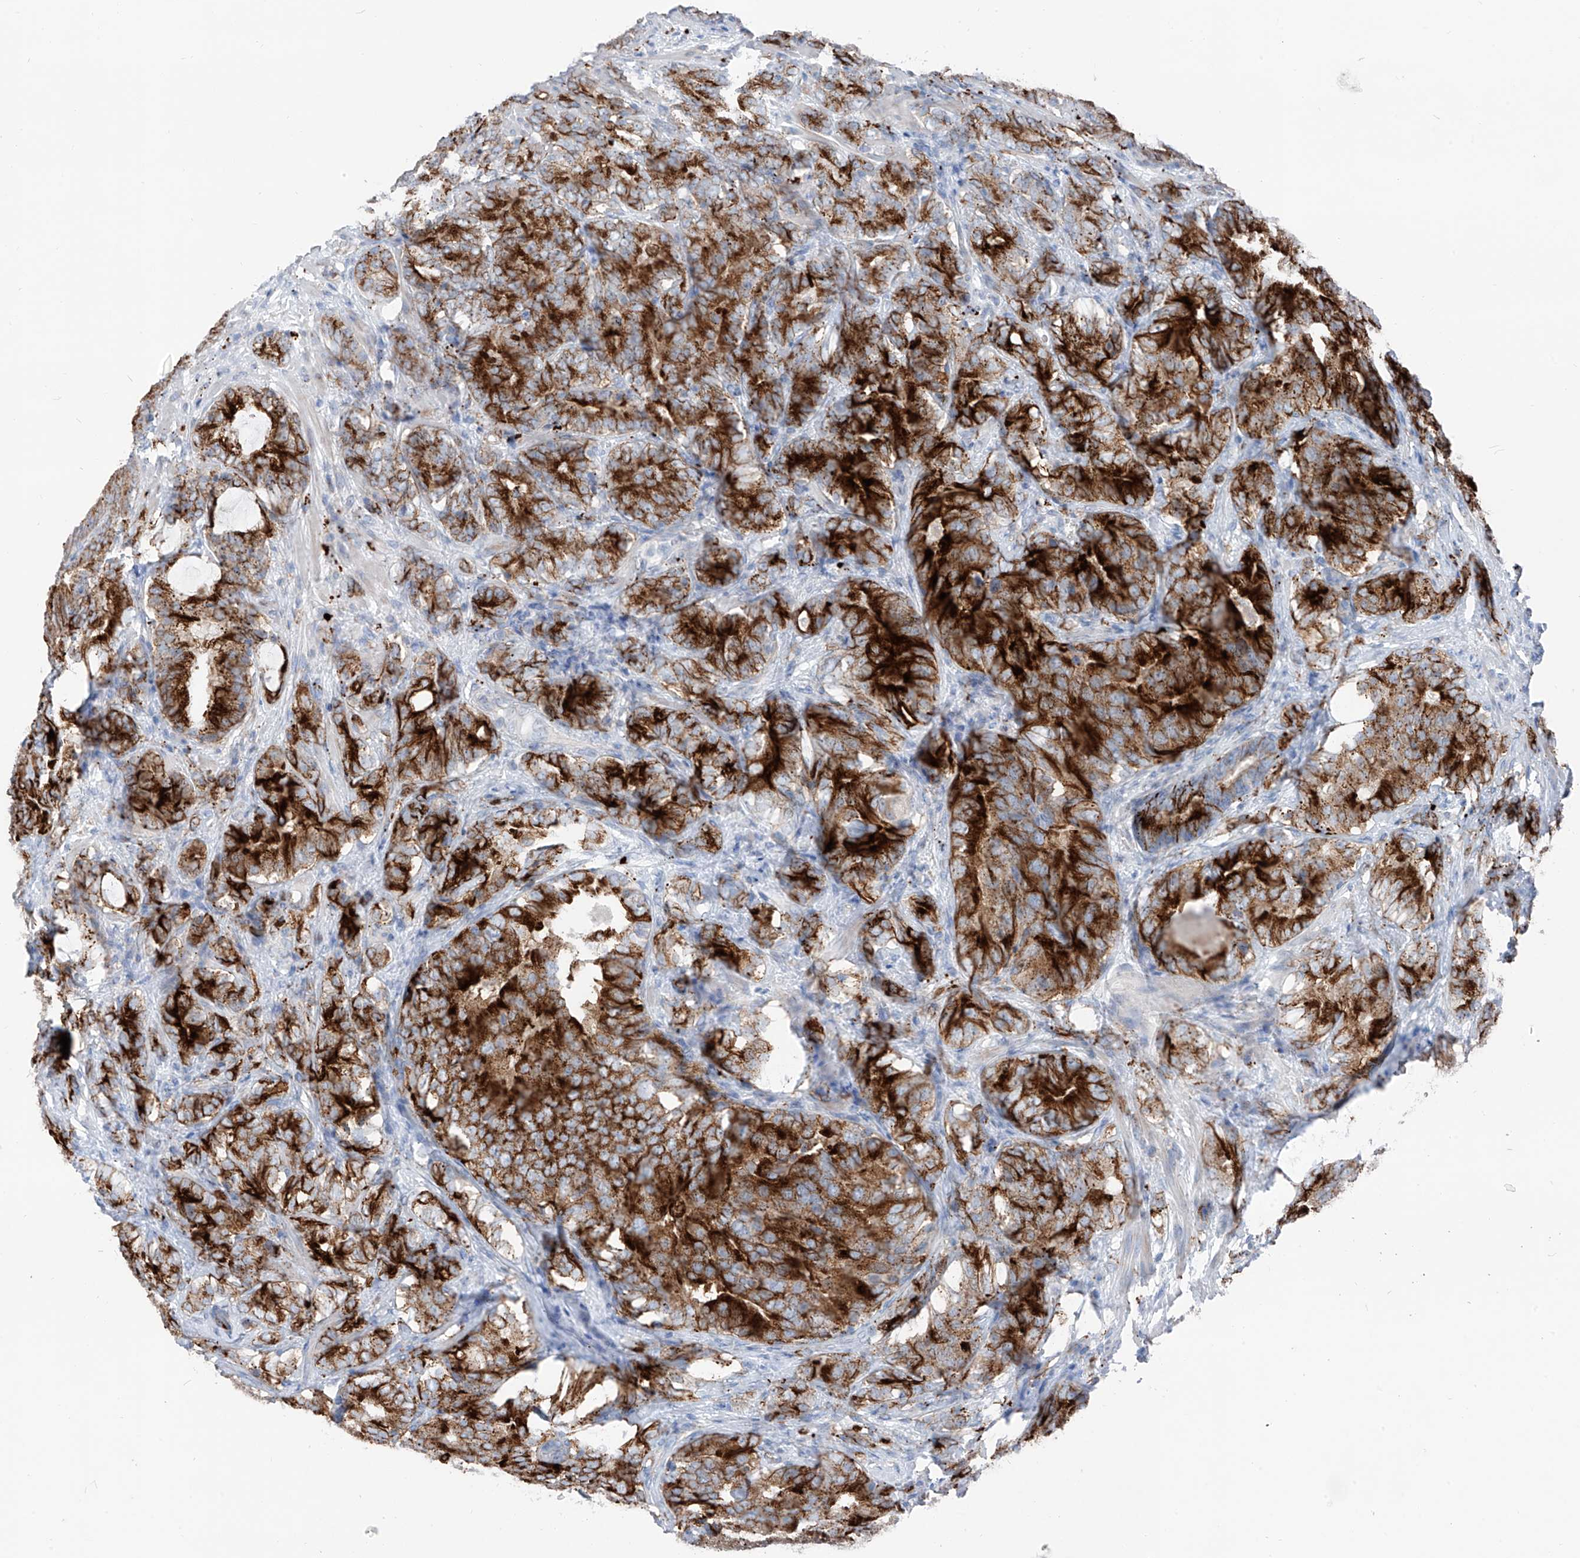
{"staining": {"intensity": "strong", "quantity": ">75%", "location": "cytoplasmic/membranous"}, "tissue": "prostate cancer", "cell_type": "Tumor cells", "image_type": "cancer", "snomed": [{"axis": "morphology", "description": "Adenocarcinoma, High grade"}, {"axis": "topography", "description": "Prostate"}], "caption": "Protein expression by immunohistochemistry (IHC) reveals strong cytoplasmic/membranous staining in approximately >75% of tumor cells in prostate high-grade adenocarcinoma.", "gene": "GPR137C", "patient": {"sex": "male", "age": 66}}